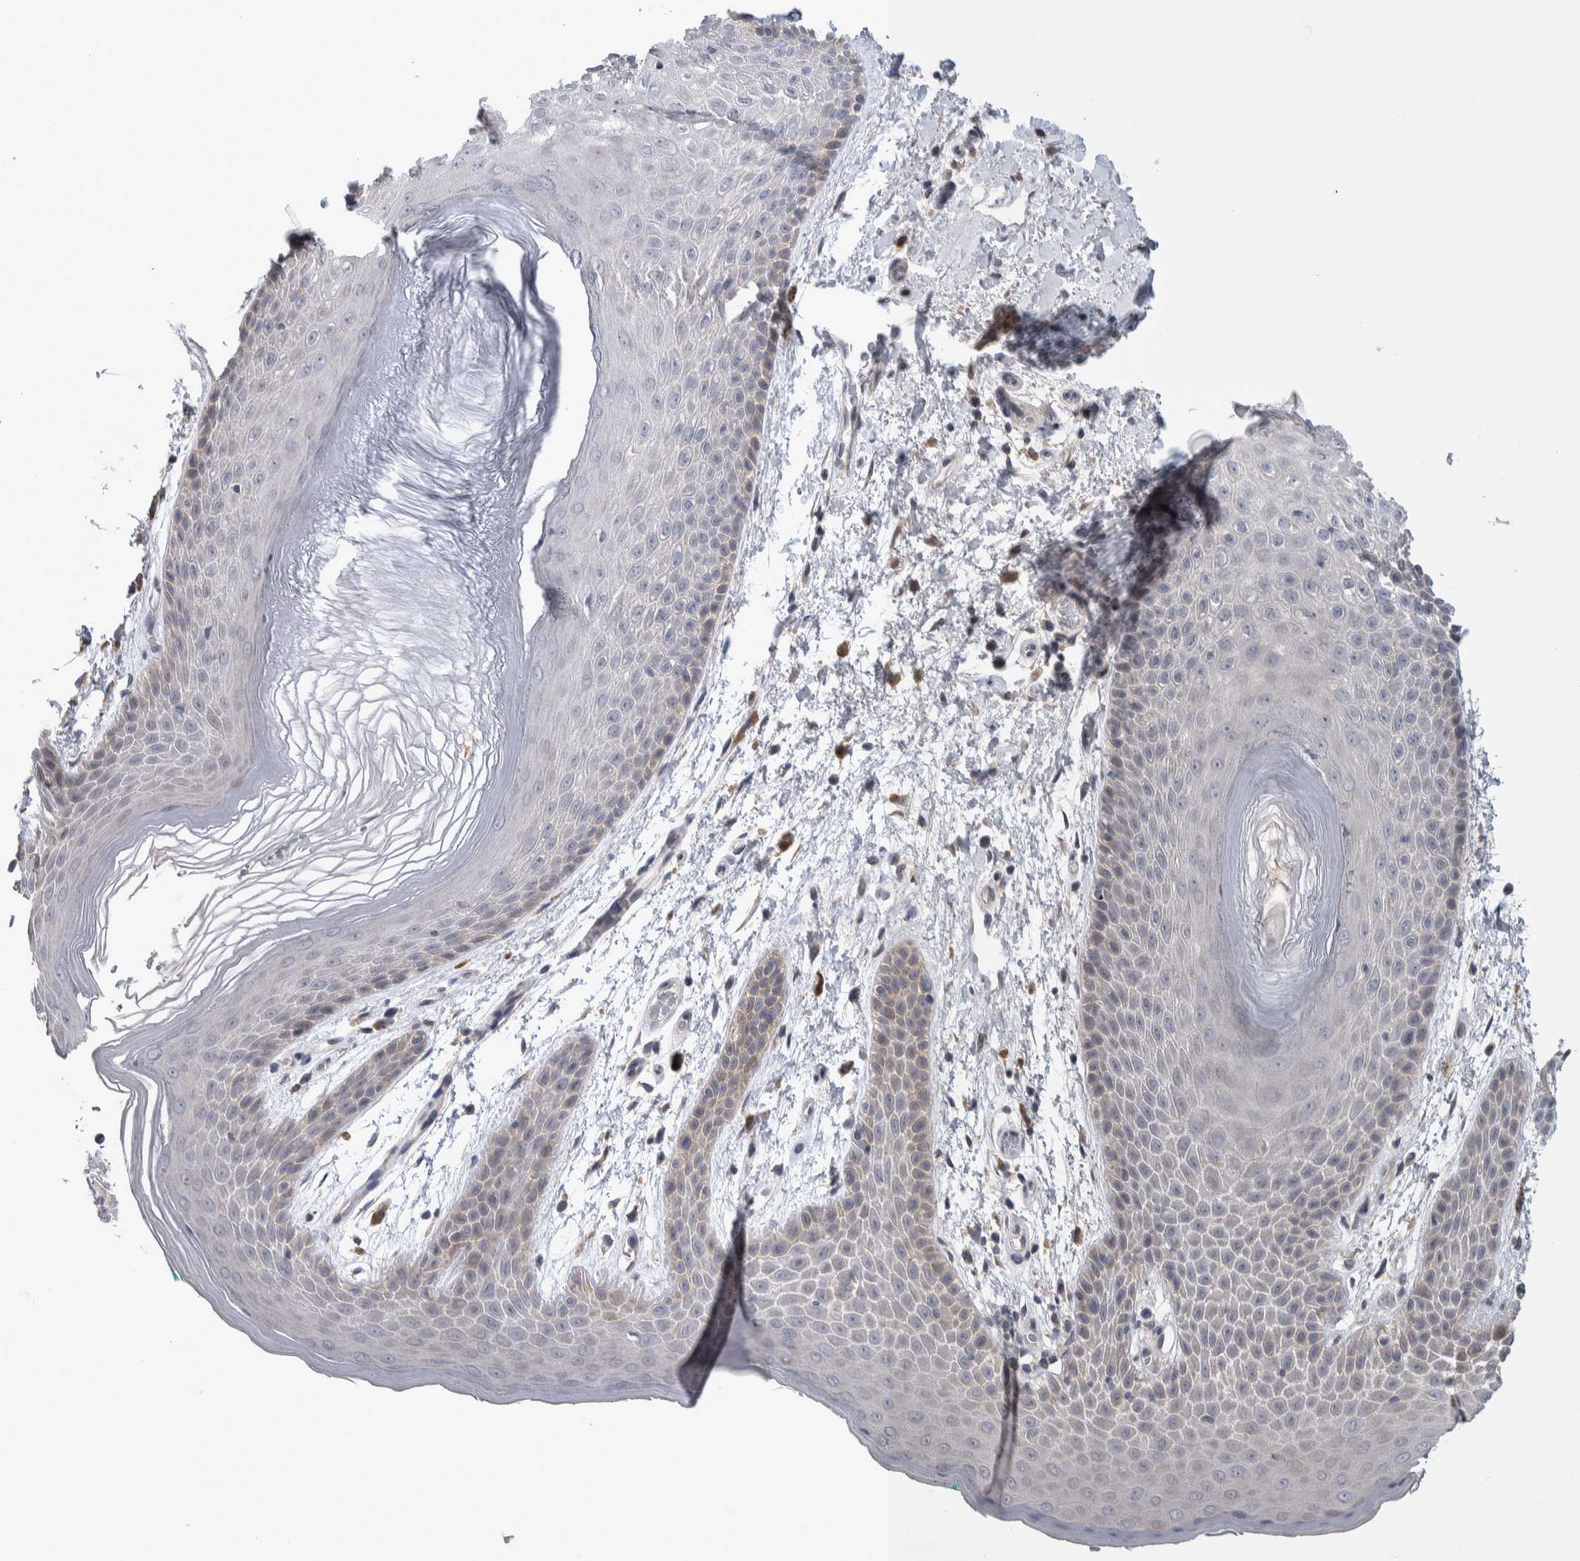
{"staining": {"intensity": "weak", "quantity": "25%-75%", "location": "cytoplasmic/membranous"}, "tissue": "skin", "cell_type": "Epidermal cells", "image_type": "normal", "snomed": [{"axis": "morphology", "description": "Normal tissue, NOS"}, {"axis": "topography", "description": "Anal"}], "caption": "IHC histopathology image of unremarkable skin: skin stained using IHC reveals low levels of weak protein expression localized specifically in the cytoplasmic/membranous of epidermal cells, appearing as a cytoplasmic/membranous brown color.", "gene": "IBTK", "patient": {"sex": "male", "age": 74}}